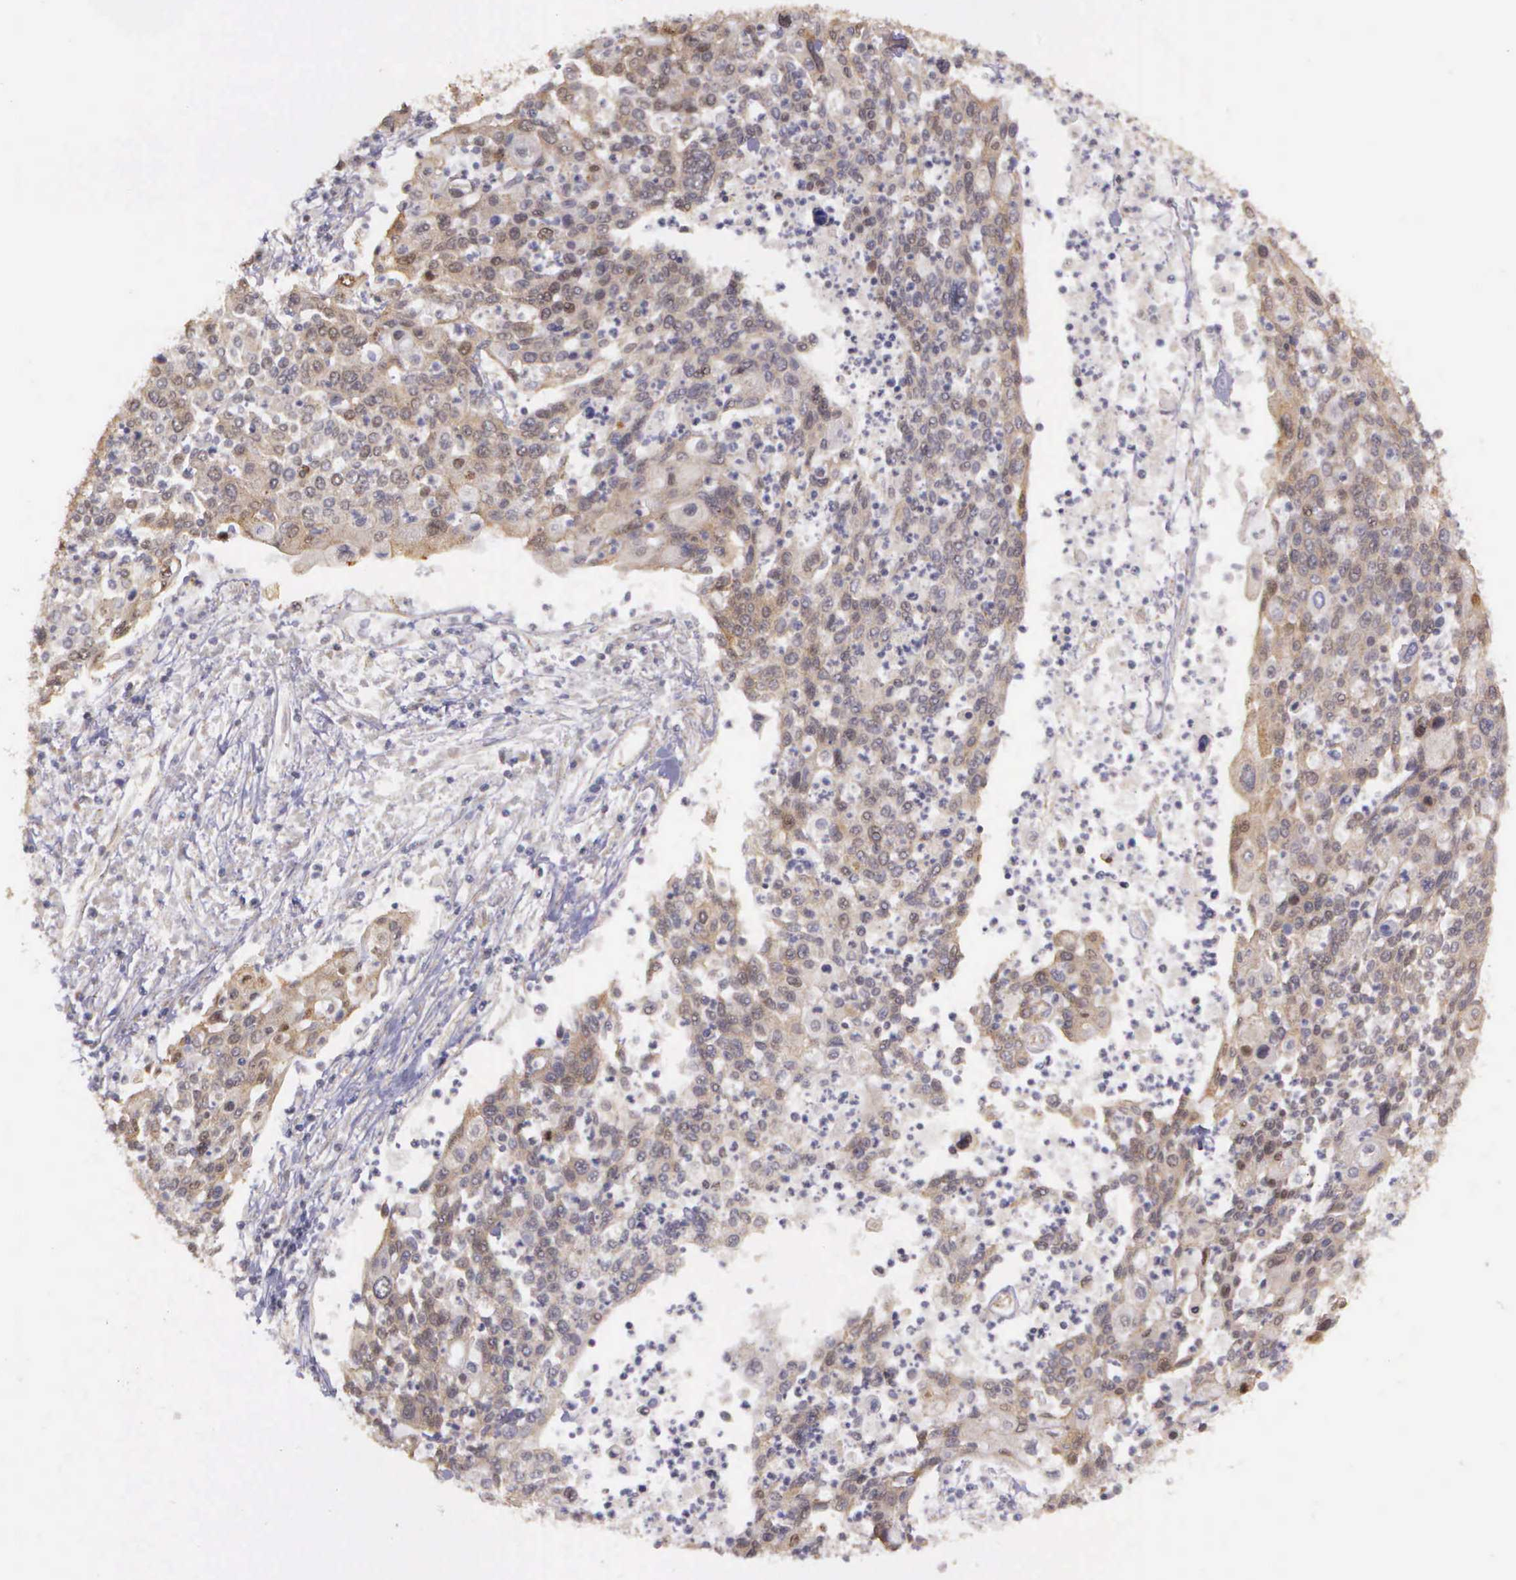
{"staining": {"intensity": "weak", "quantity": ">75%", "location": "cytoplasmic/membranous"}, "tissue": "cervical cancer", "cell_type": "Tumor cells", "image_type": "cancer", "snomed": [{"axis": "morphology", "description": "Squamous cell carcinoma, NOS"}, {"axis": "topography", "description": "Cervix"}], "caption": "A brown stain labels weak cytoplasmic/membranous positivity of a protein in human squamous cell carcinoma (cervical) tumor cells.", "gene": "EIF5", "patient": {"sex": "female", "age": 40}}